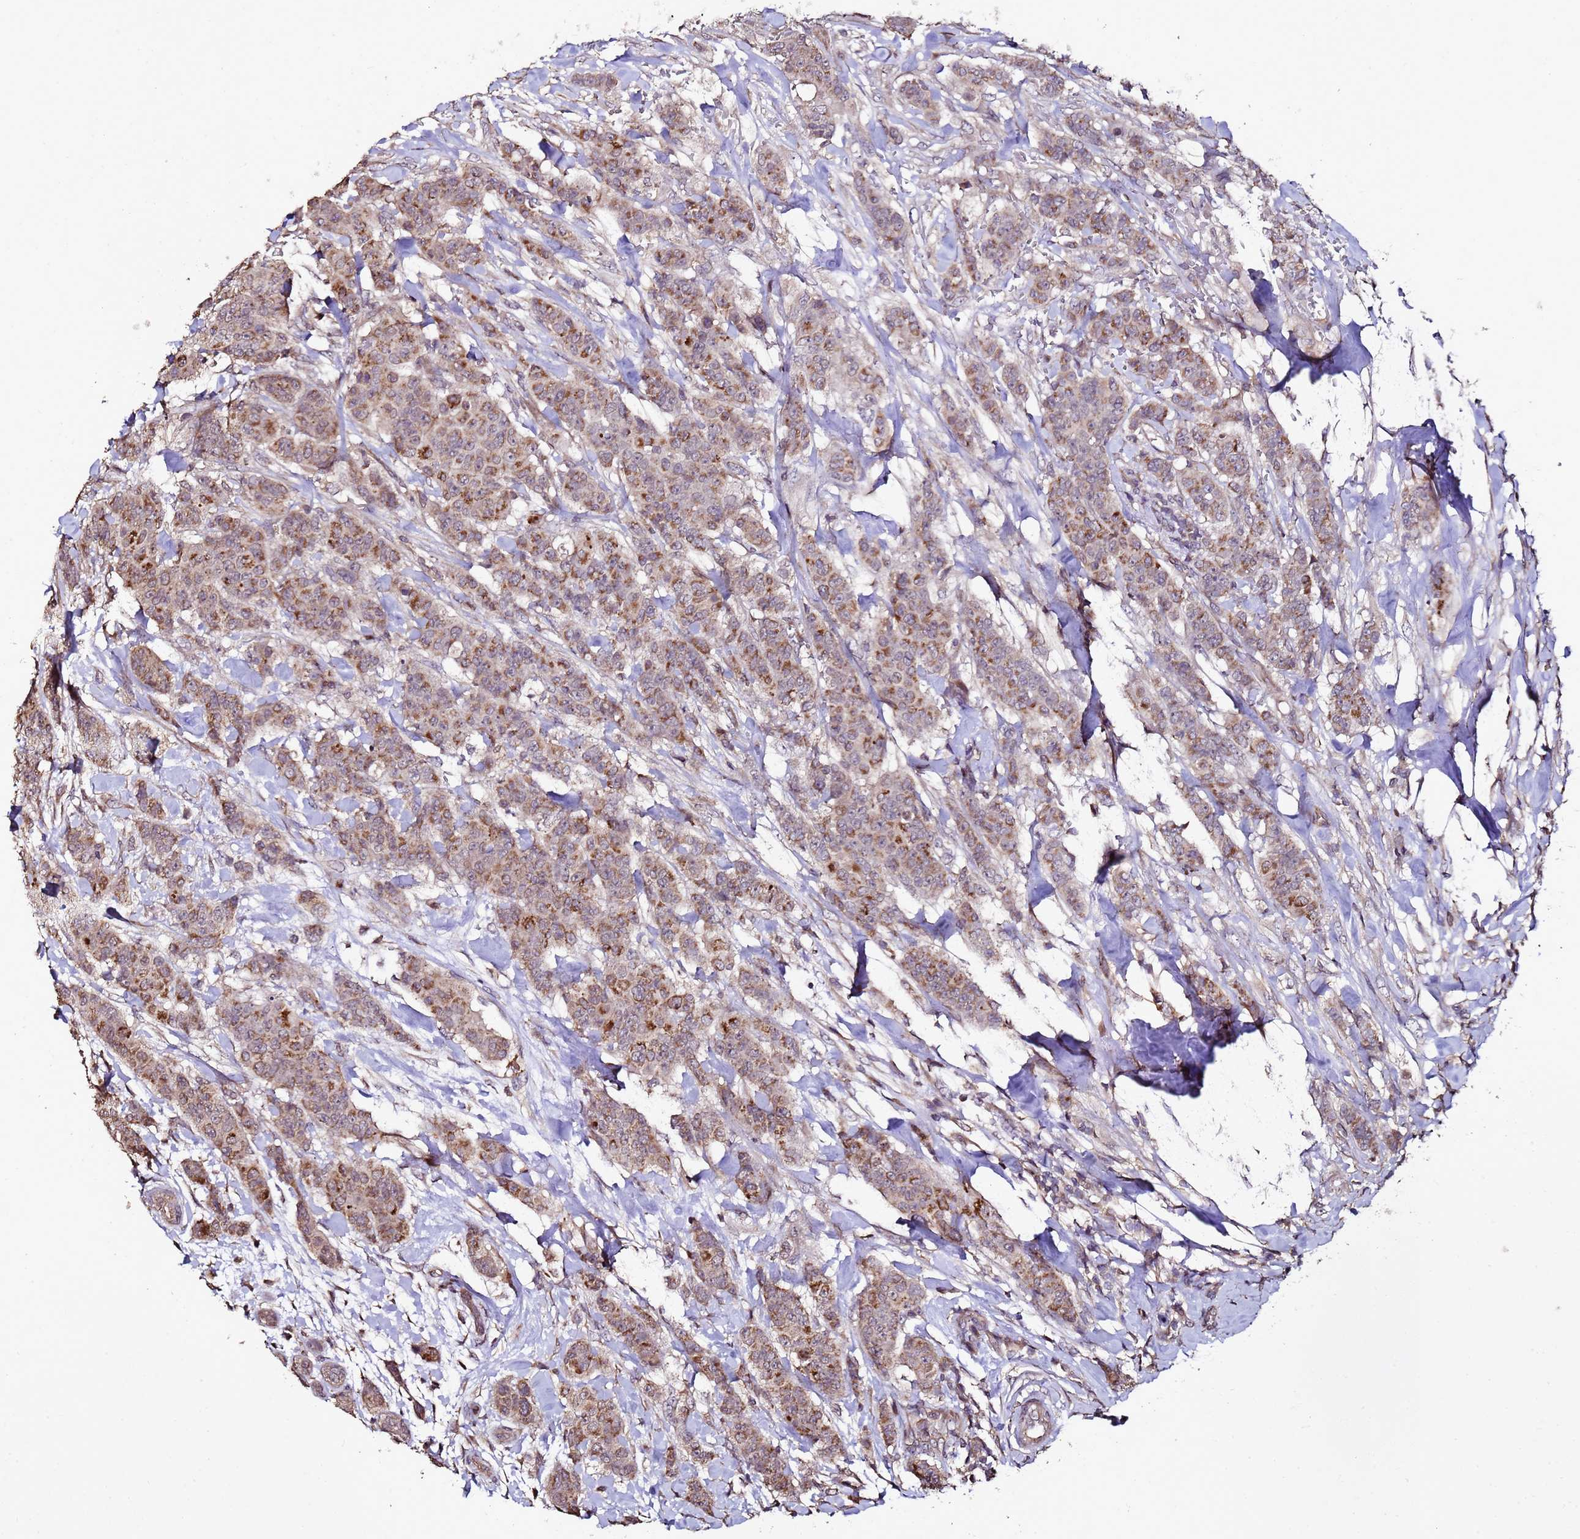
{"staining": {"intensity": "moderate", "quantity": ">75%", "location": "cytoplasmic/membranous"}, "tissue": "breast cancer", "cell_type": "Tumor cells", "image_type": "cancer", "snomed": [{"axis": "morphology", "description": "Duct carcinoma"}, {"axis": "topography", "description": "Breast"}], "caption": "A micrograph showing moderate cytoplasmic/membranous staining in about >75% of tumor cells in breast infiltrating ductal carcinoma, as visualized by brown immunohistochemical staining.", "gene": "PRODH", "patient": {"sex": "female", "age": 40}}